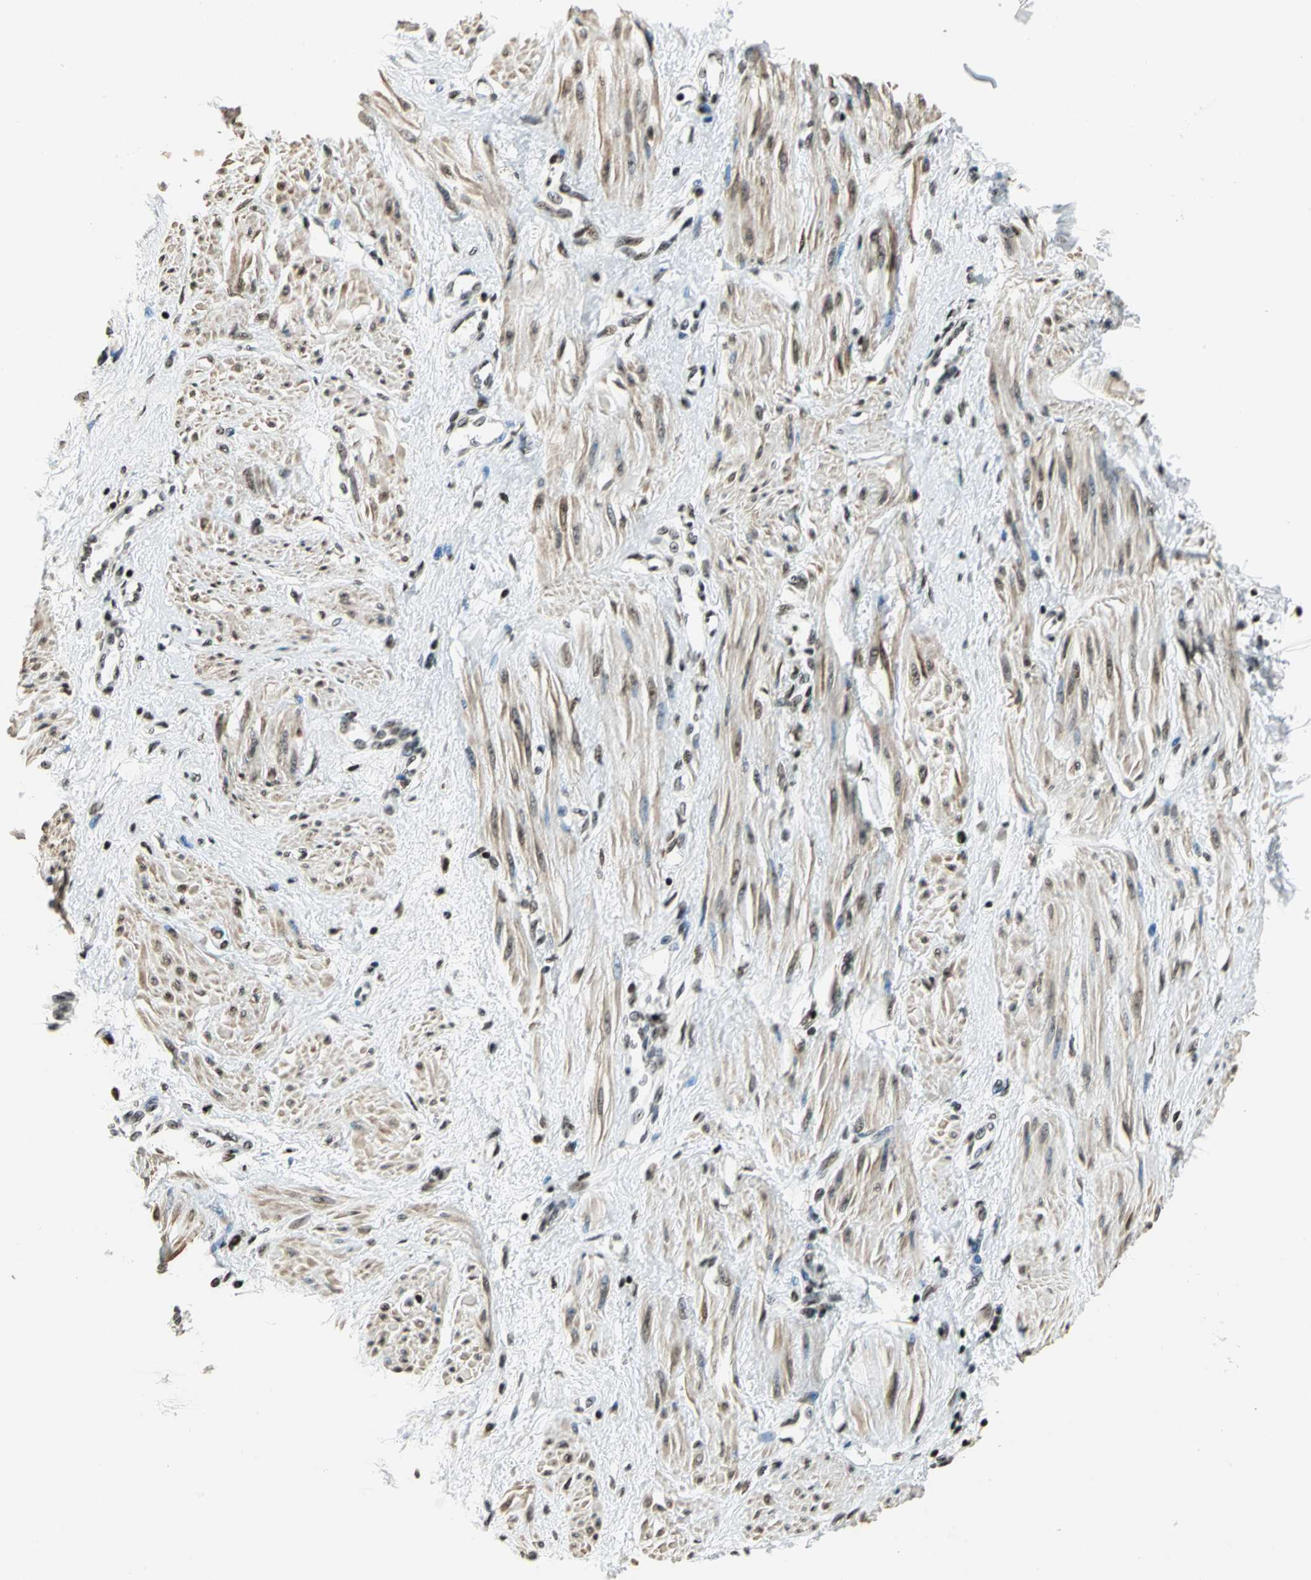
{"staining": {"intensity": "moderate", "quantity": "25%-75%", "location": "cytoplasmic/membranous,nuclear"}, "tissue": "smooth muscle", "cell_type": "Smooth muscle cells", "image_type": "normal", "snomed": [{"axis": "morphology", "description": "Normal tissue, NOS"}, {"axis": "topography", "description": "Smooth muscle"}, {"axis": "topography", "description": "Uterus"}], "caption": "Protein expression analysis of unremarkable human smooth muscle reveals moderate cytoplasmic/membranous,nuclear positivity in about 25%-75% of smooth muscle cells.", "gene": "UBTF", "patient": {"sex": "female", "age": 39}}